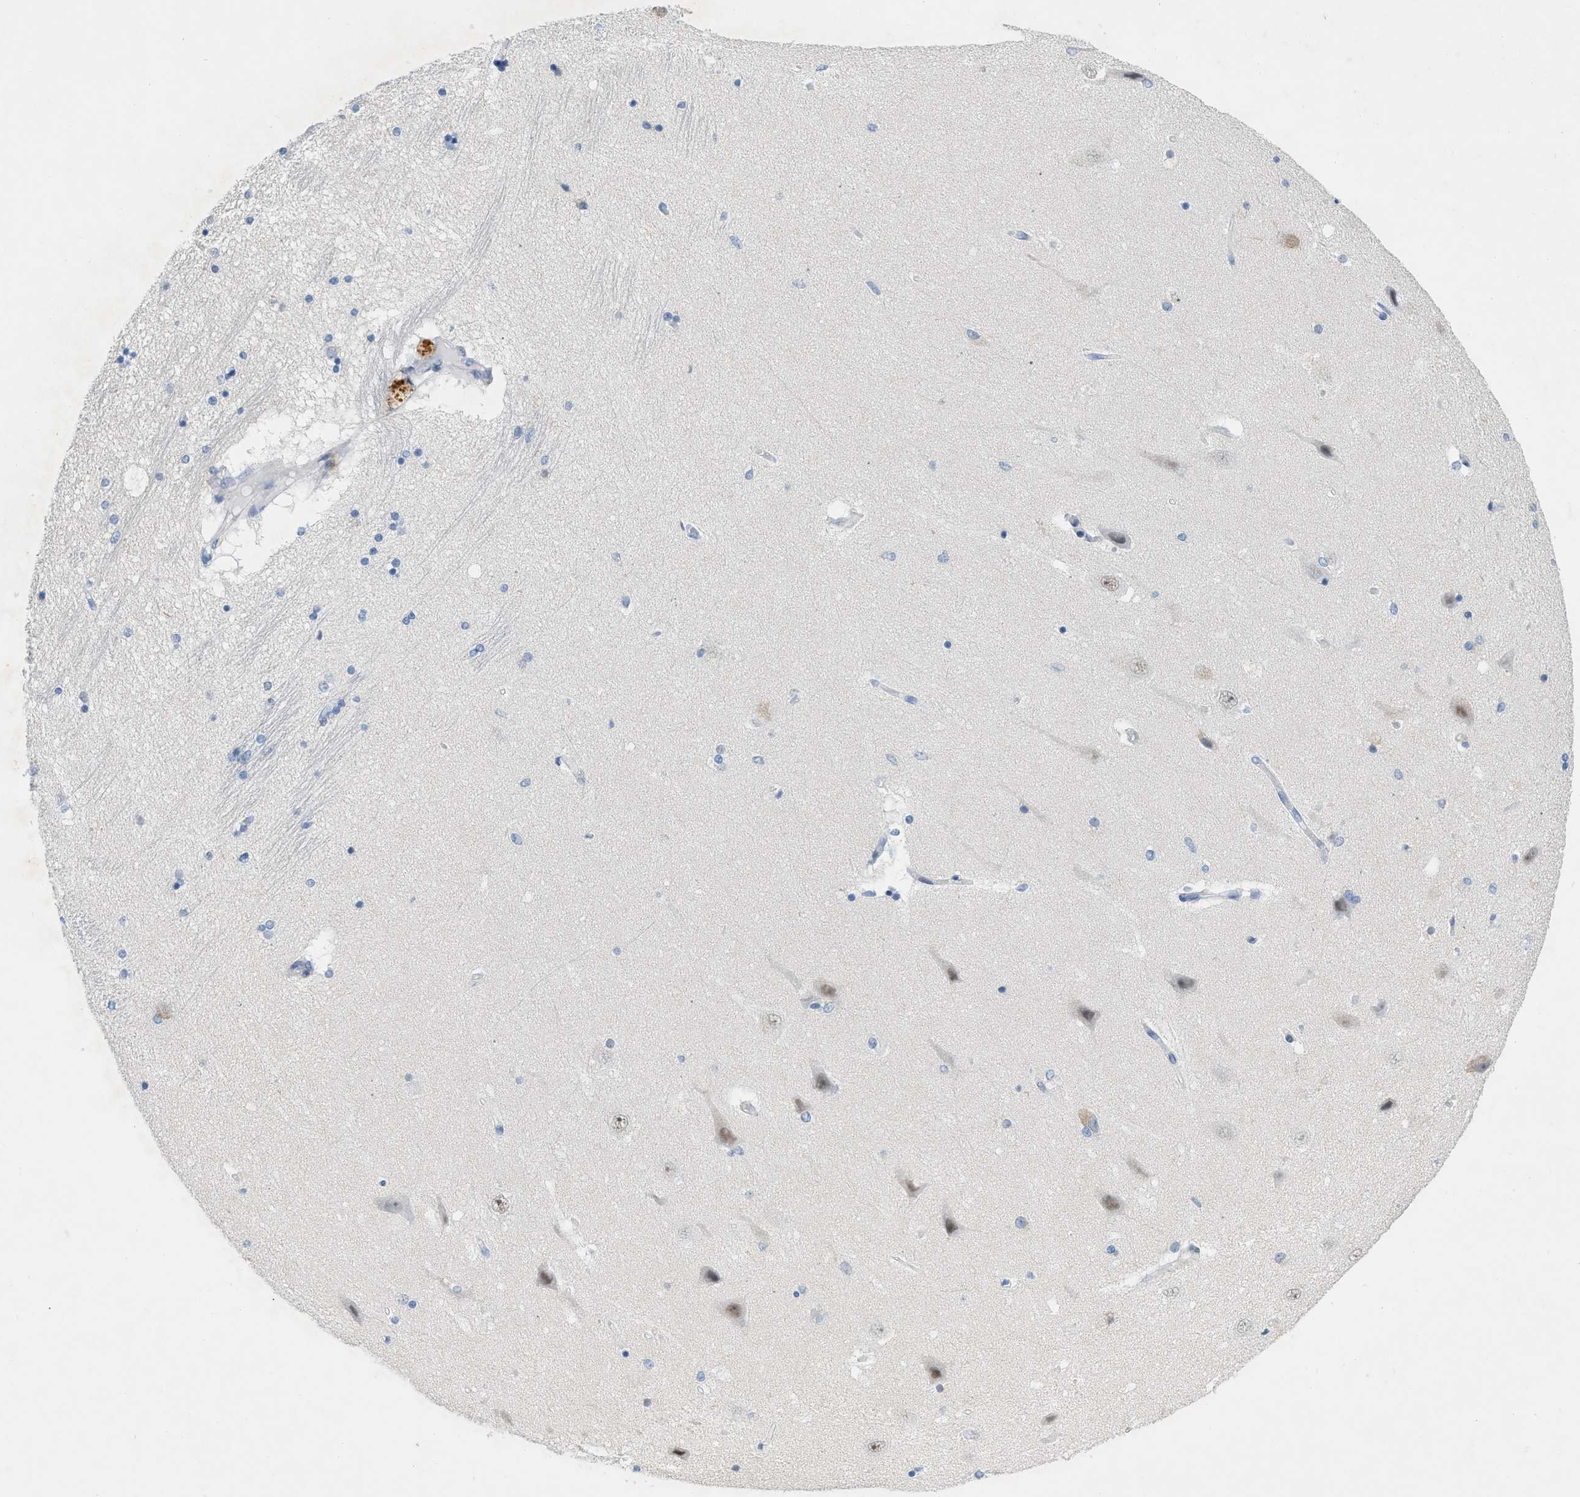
{"staining": {"intensity": "negative", "quantity": "none", "location": "none"}, "tissue": "hippocampus", "cell_type": "Glial cells", "image_type": "normal", "snomed": [{"axis": "morphology", "description": "Normal tissue, NOS"}, {"axis": "topography", "description": "Hippocampus"}], "caption": "Protein analysis of normal hippocampus shows no significant staining in glial cells.", "gene": "HLTF", "patient": {"sex": "female", "age": 54}}